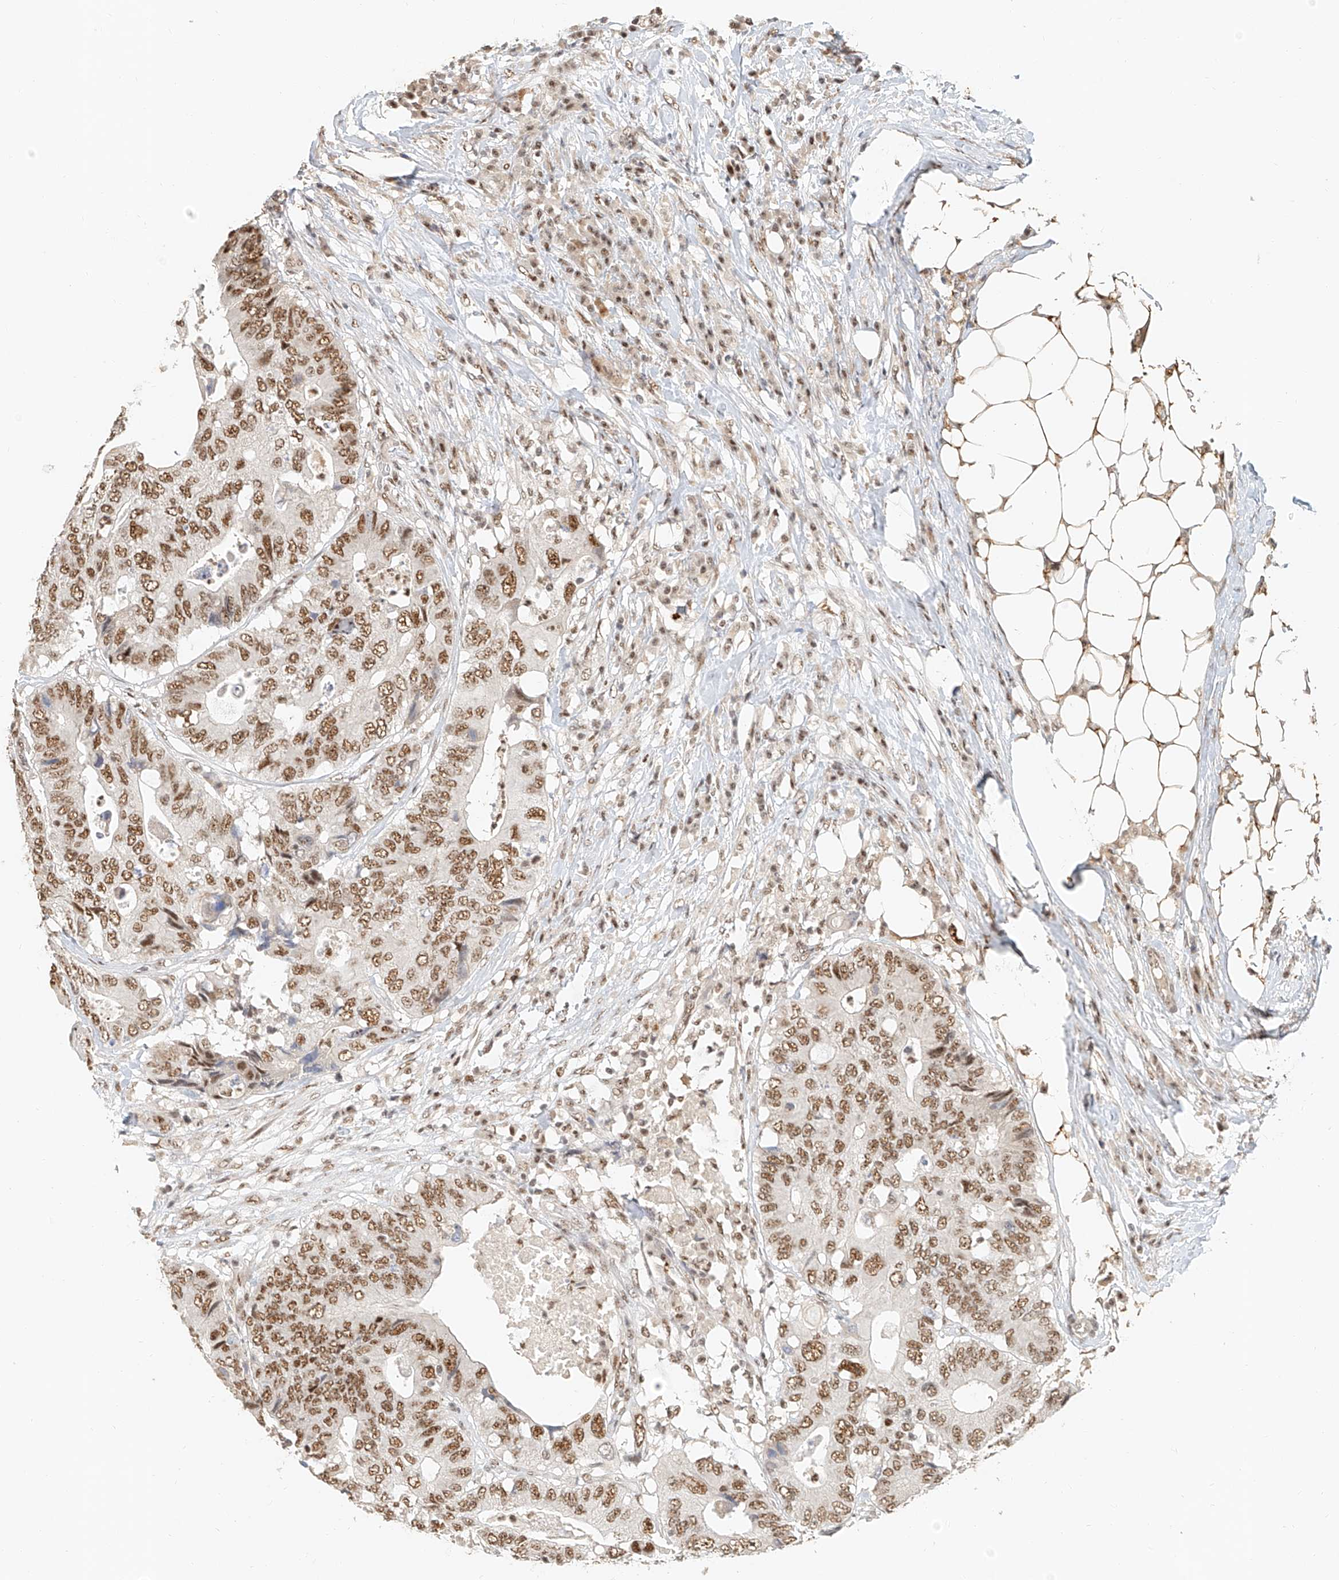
{"staining": {"intensity": "moderate", "quantity": ">75%", "location": "nuclear"}, "tissue": "colorectal cancer", "cell_type": "Tumor cells", "image_type": "cancer", "snomed": [{"axis": "morphology", "description": "Adenocarcinoma, NOS"}, {"axis": "topography", "description": "Colon"}], "caption": "This is an image of IHC staining of colorectal cancer, which shows moderate positivity in the nuclear of tumor cells.", "gene": "CXorf58", "patient": {"sex": "male", "age": 71}}